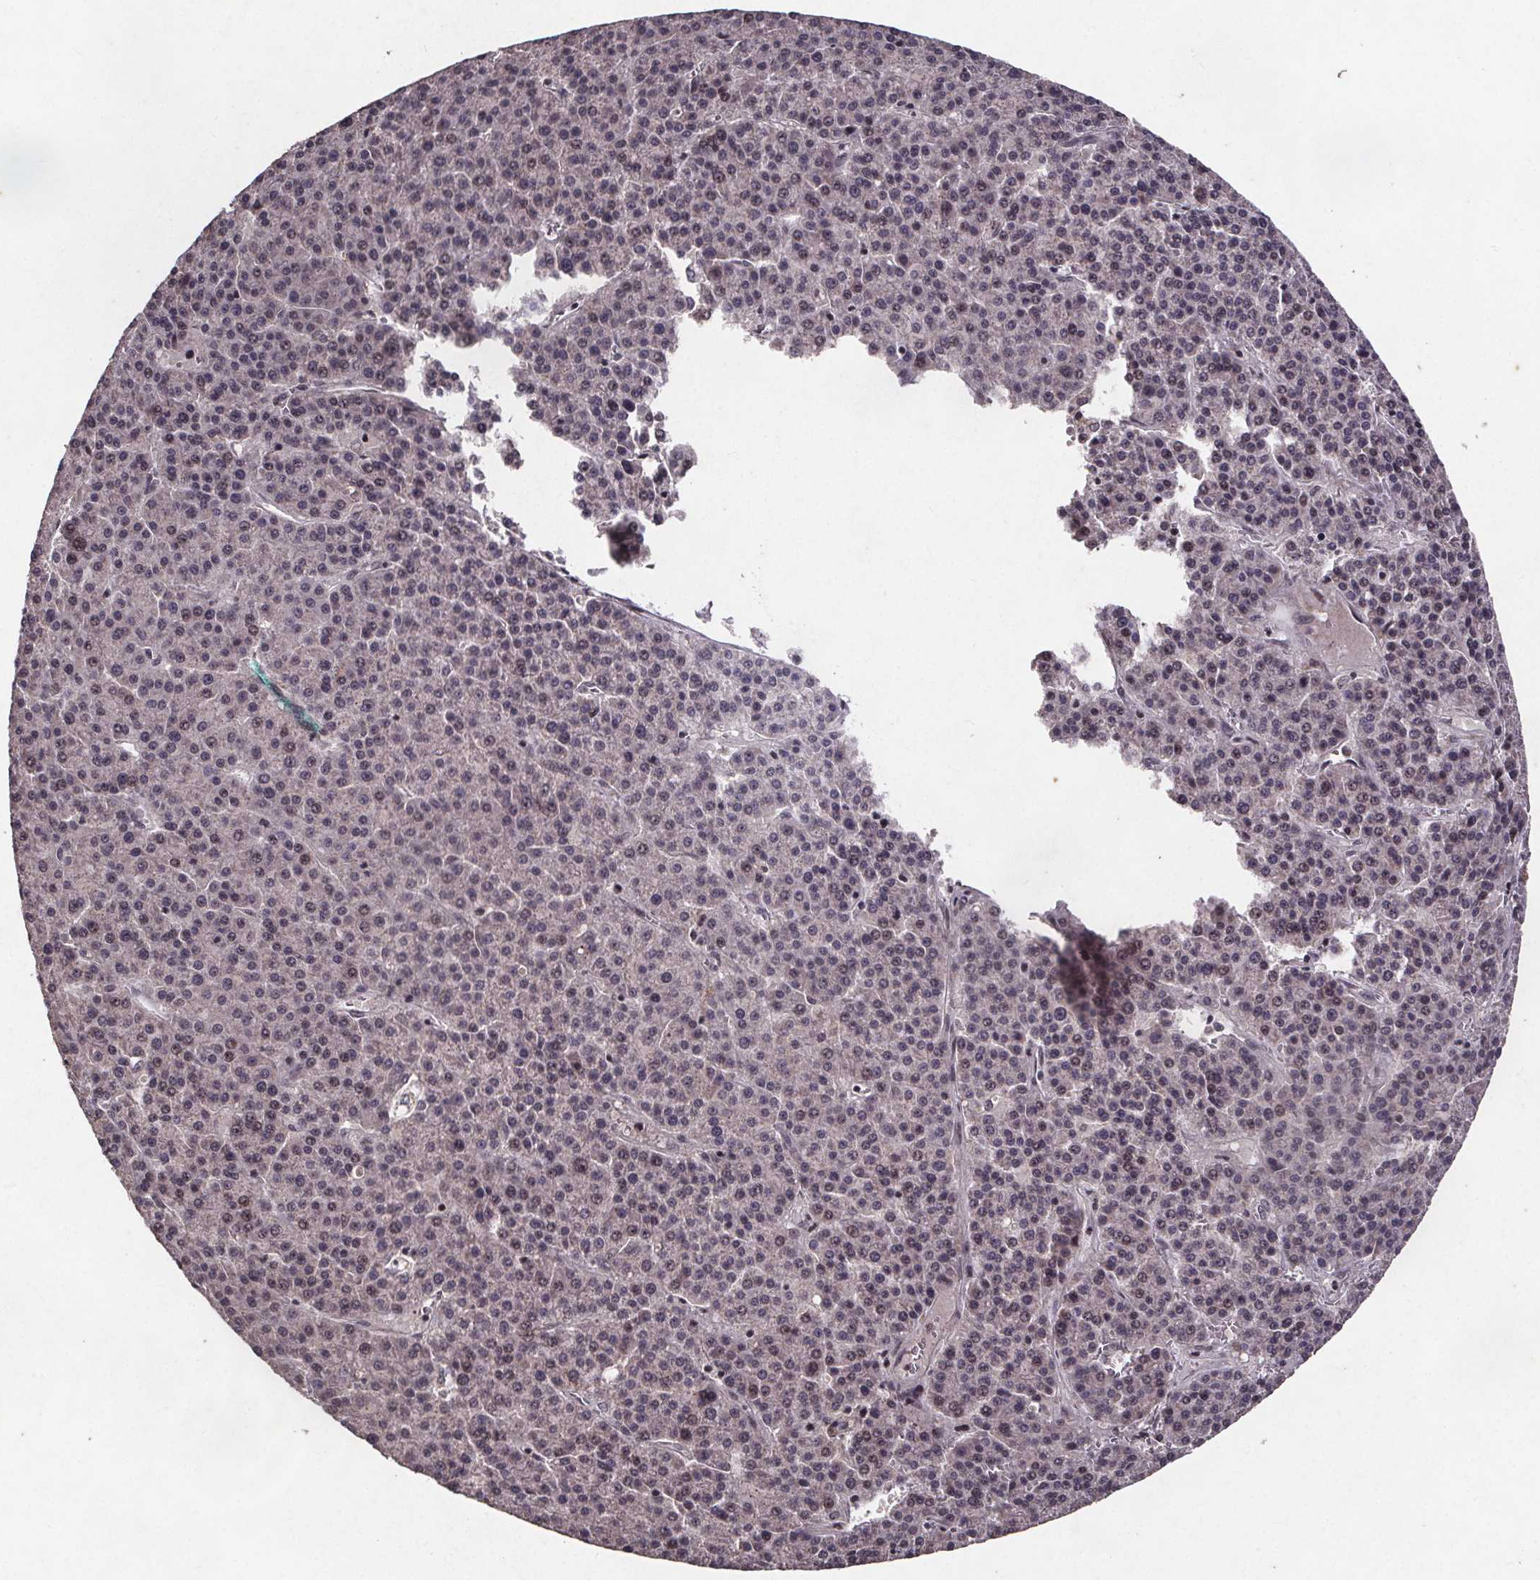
{"staining": {"intensity": "negative", "quantity": "none", "location": "none"}, "tissue": "liver cancer", "cell_type": "Tumor cells", "image_type": "cancer", "snomed": [{"axis": "morphology", "description": "Carcinoma, Hepatocellular, NOS"}, {"axis": "topography", "description": "Liver"}], "caption": "This is an IHC image of liver cancer. There is no staining in tumor cells.", "gene": "GPX3", "patient": {"sex": "female", "age": 58}}